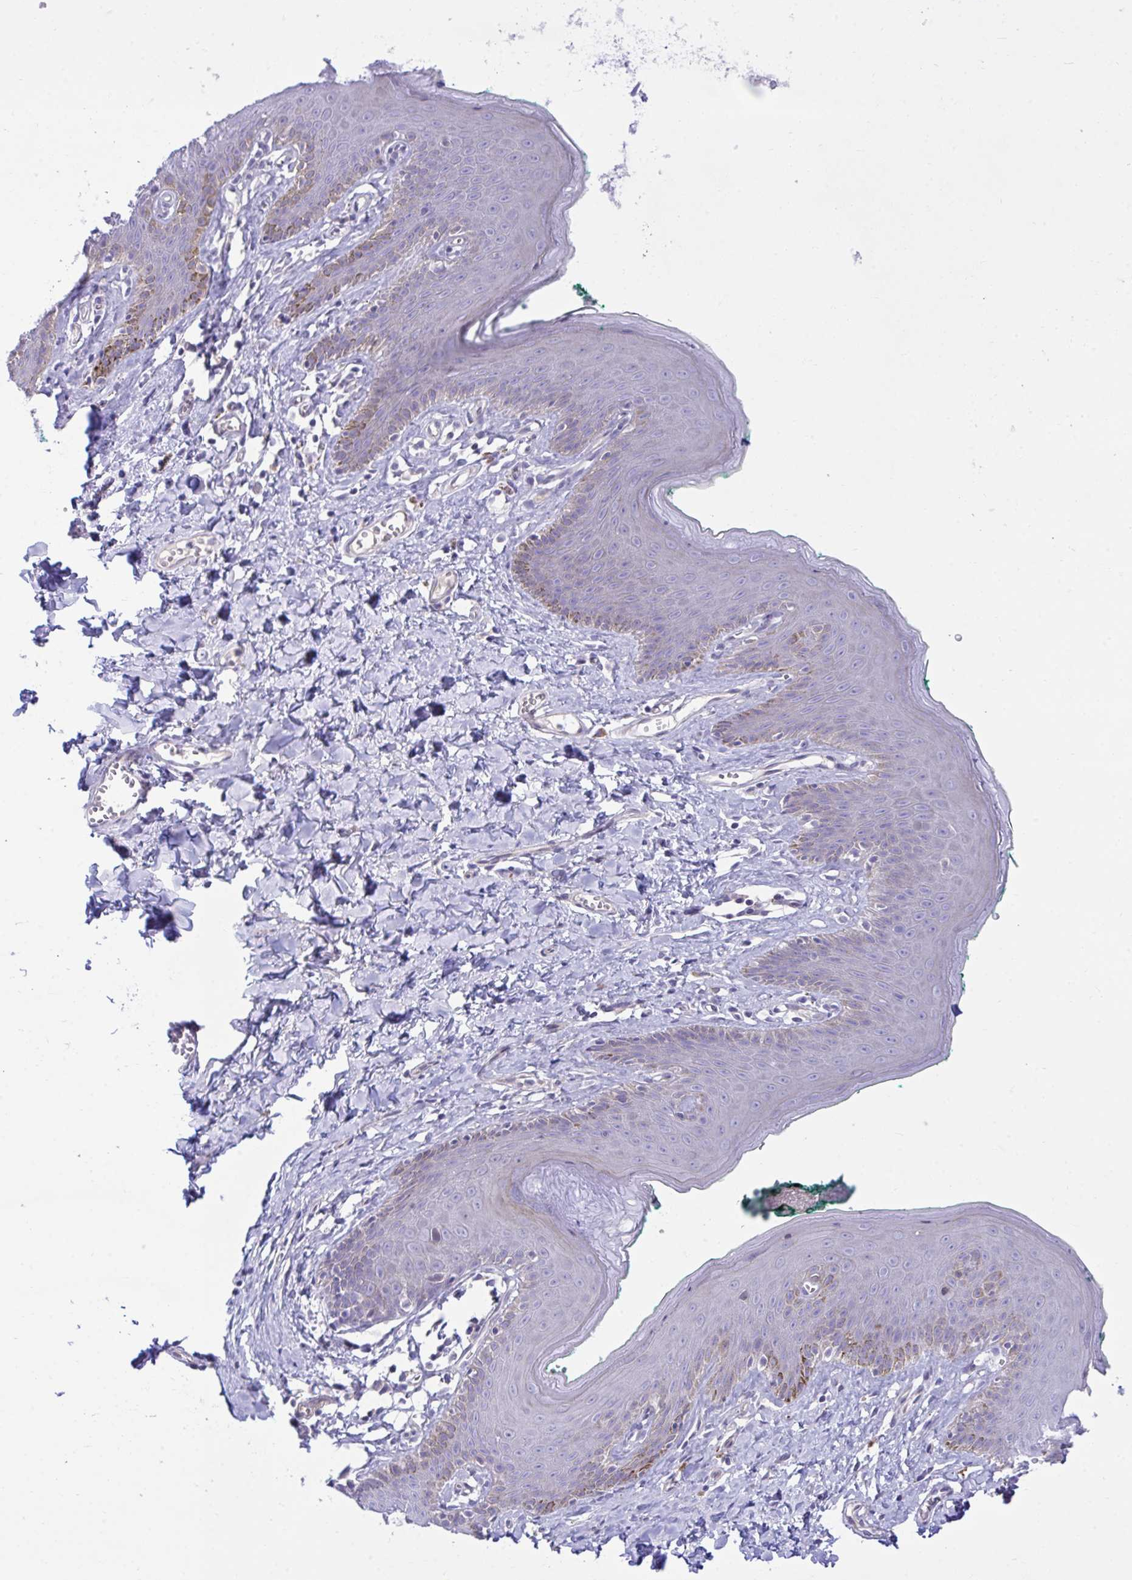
{"staining": {"intensity": "moderate", "quantity": "<25%", "location": "cytoplasmic/membranous"}, "tissue": "skin", "cell_type": "Epidermal cells", "image_type": "normal", "snomed": [{"axis": "morphology", "description": "Normal tissue, NOS"}, {"axis": "topography", "description": "Vulva"}, {"axis": "topography", "description": "Peripheral nerve tissue"}], "caption": "The histopathology image reveals immunohistochemical staining of benign skin. There is moderate cytoplasmic/membranous staining is seen in approximately <25% of epidermal cells.", "gene": "MED9", "patient": {"sex": "female", "age": 66}}